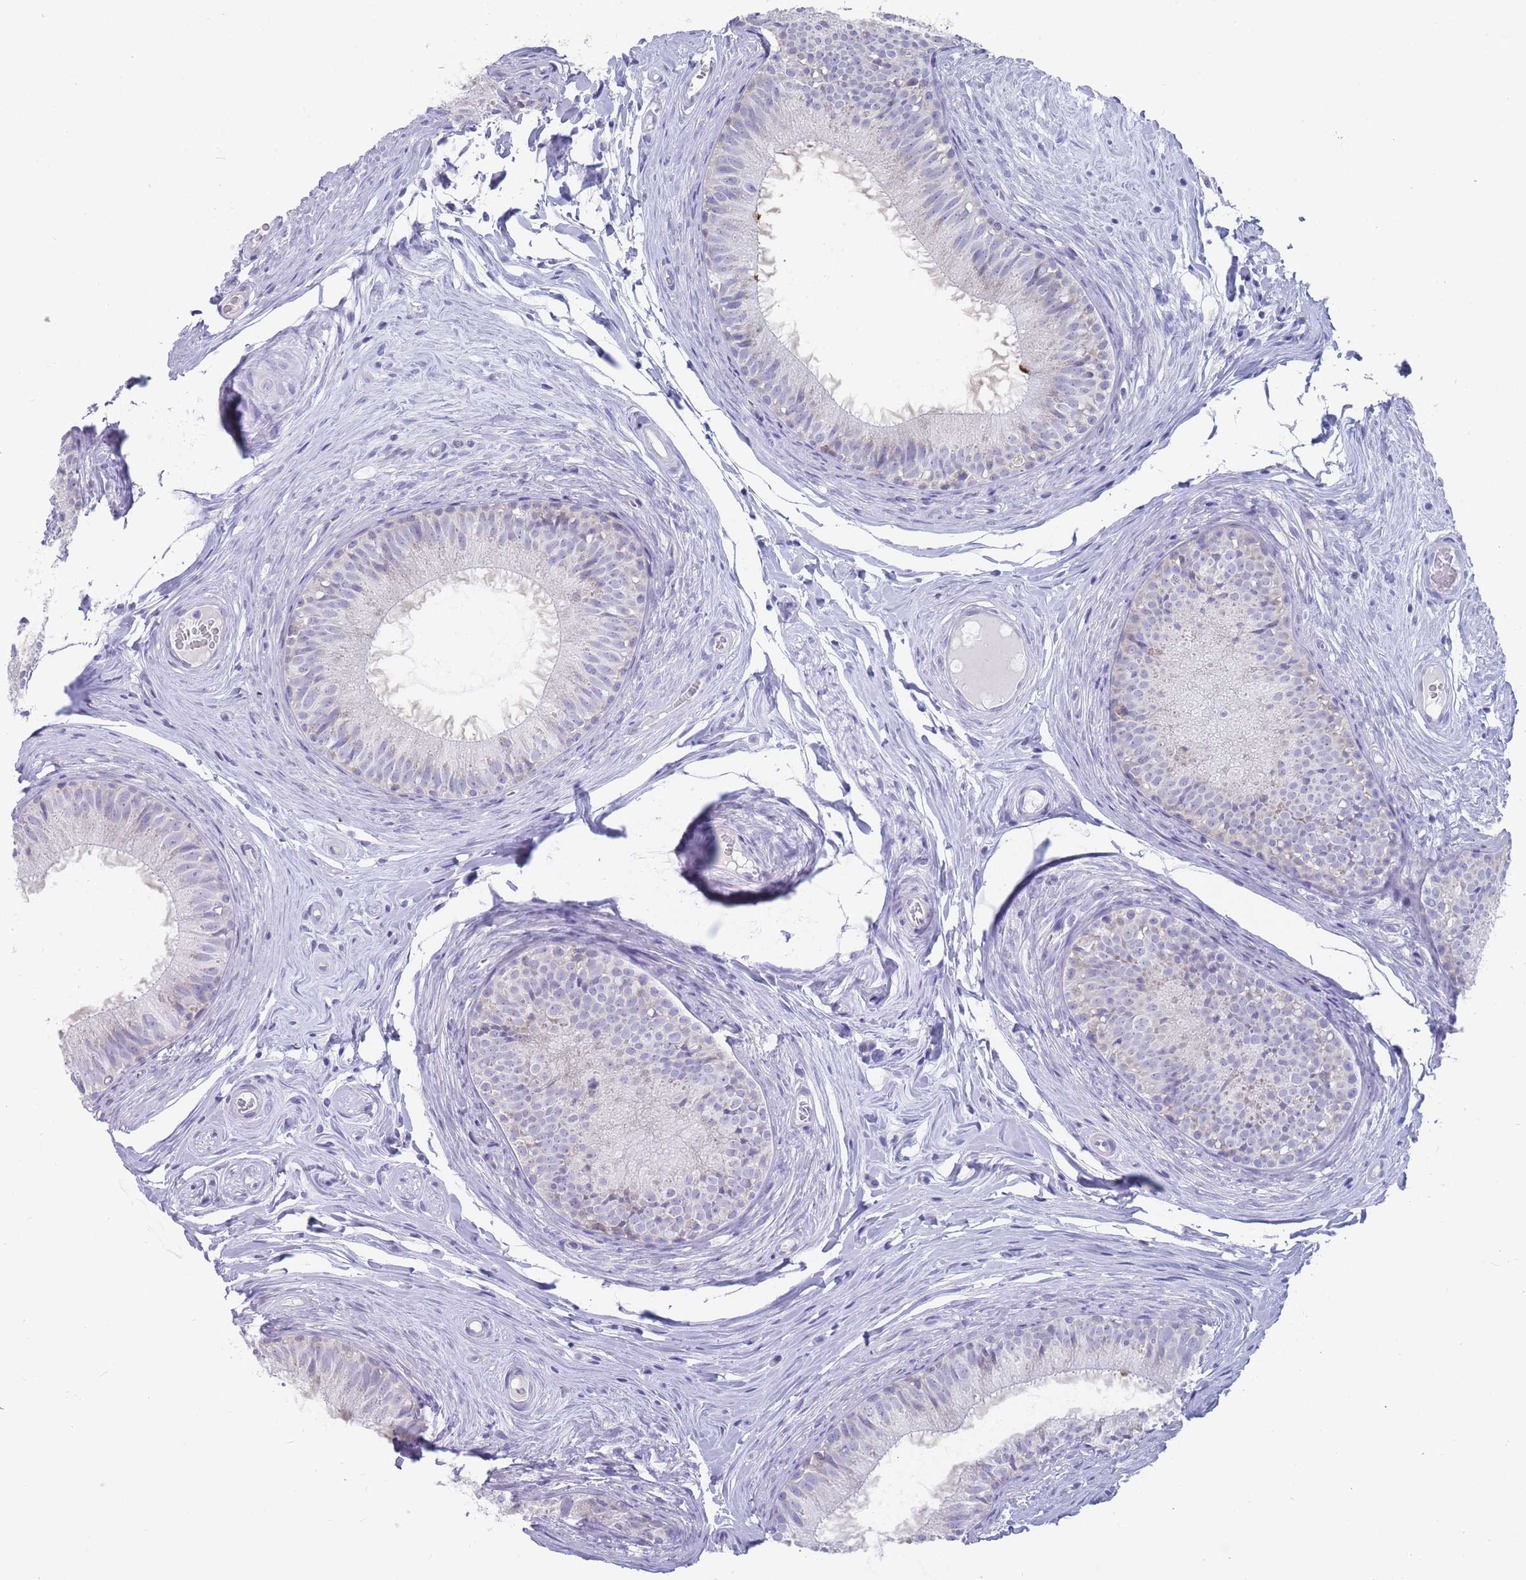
{"staining": {"intensity": "negative", "quantity": "none", "location": "none"}, "tissue": "epididymis", "cell_type": "Glandular cells", "image_type": "normal", "snomed": [{"axis": "morphology", "description": "Normal tissue, NOS"}, {"axis": "topography", "description": "Epididymis"}], "caption": "DAB immunohistochemical staining of unremarkable human epididymis displays no significant positivity in glandular cells. The staining is performed using DAB (3,3'-diaminobenzidine) brown chromogen with nuclei counter-stained in using hematoxylin.", "gene": "PIGU", "patient": {"sex": "male", "age": 25}}